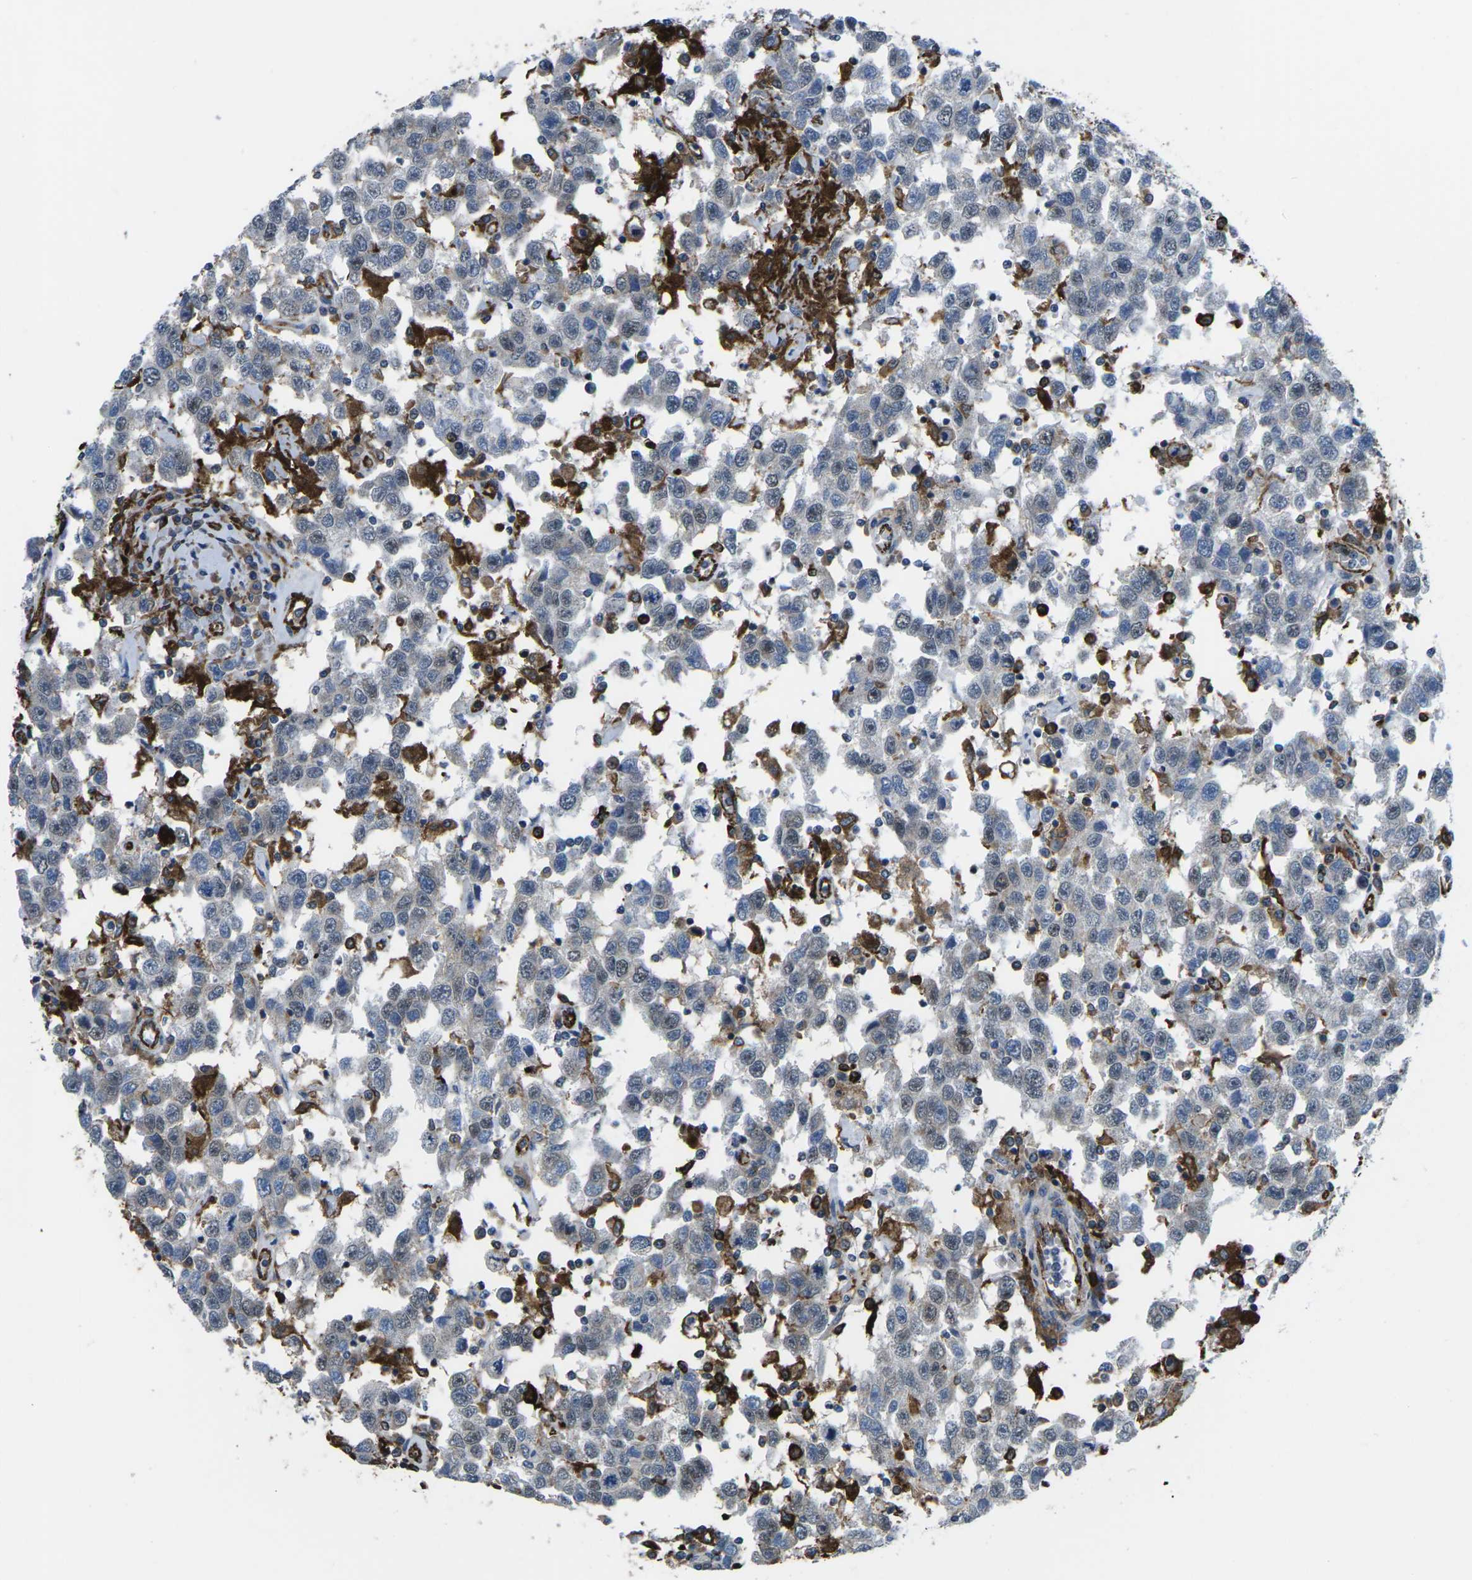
{"staining": {"intensity": "negative", "quantity": "none", "location": "none"}, "tissue": "testis cancer", "cell_type": "Tumor cells", "image_type": "cancer", "snomed": [{"axis": "morphology", "description": "Seminoma, NOS"}, {"axis": "topography", "description": "Testis"}], "caption": "High power microscopy histopathology image of an immunohistochemistry (IHC) micrograph of testis cancer, revealing no significant staining in tumor cells.", "gene": "PTPN1", "patient": {"sex": "male", "age": 41}}